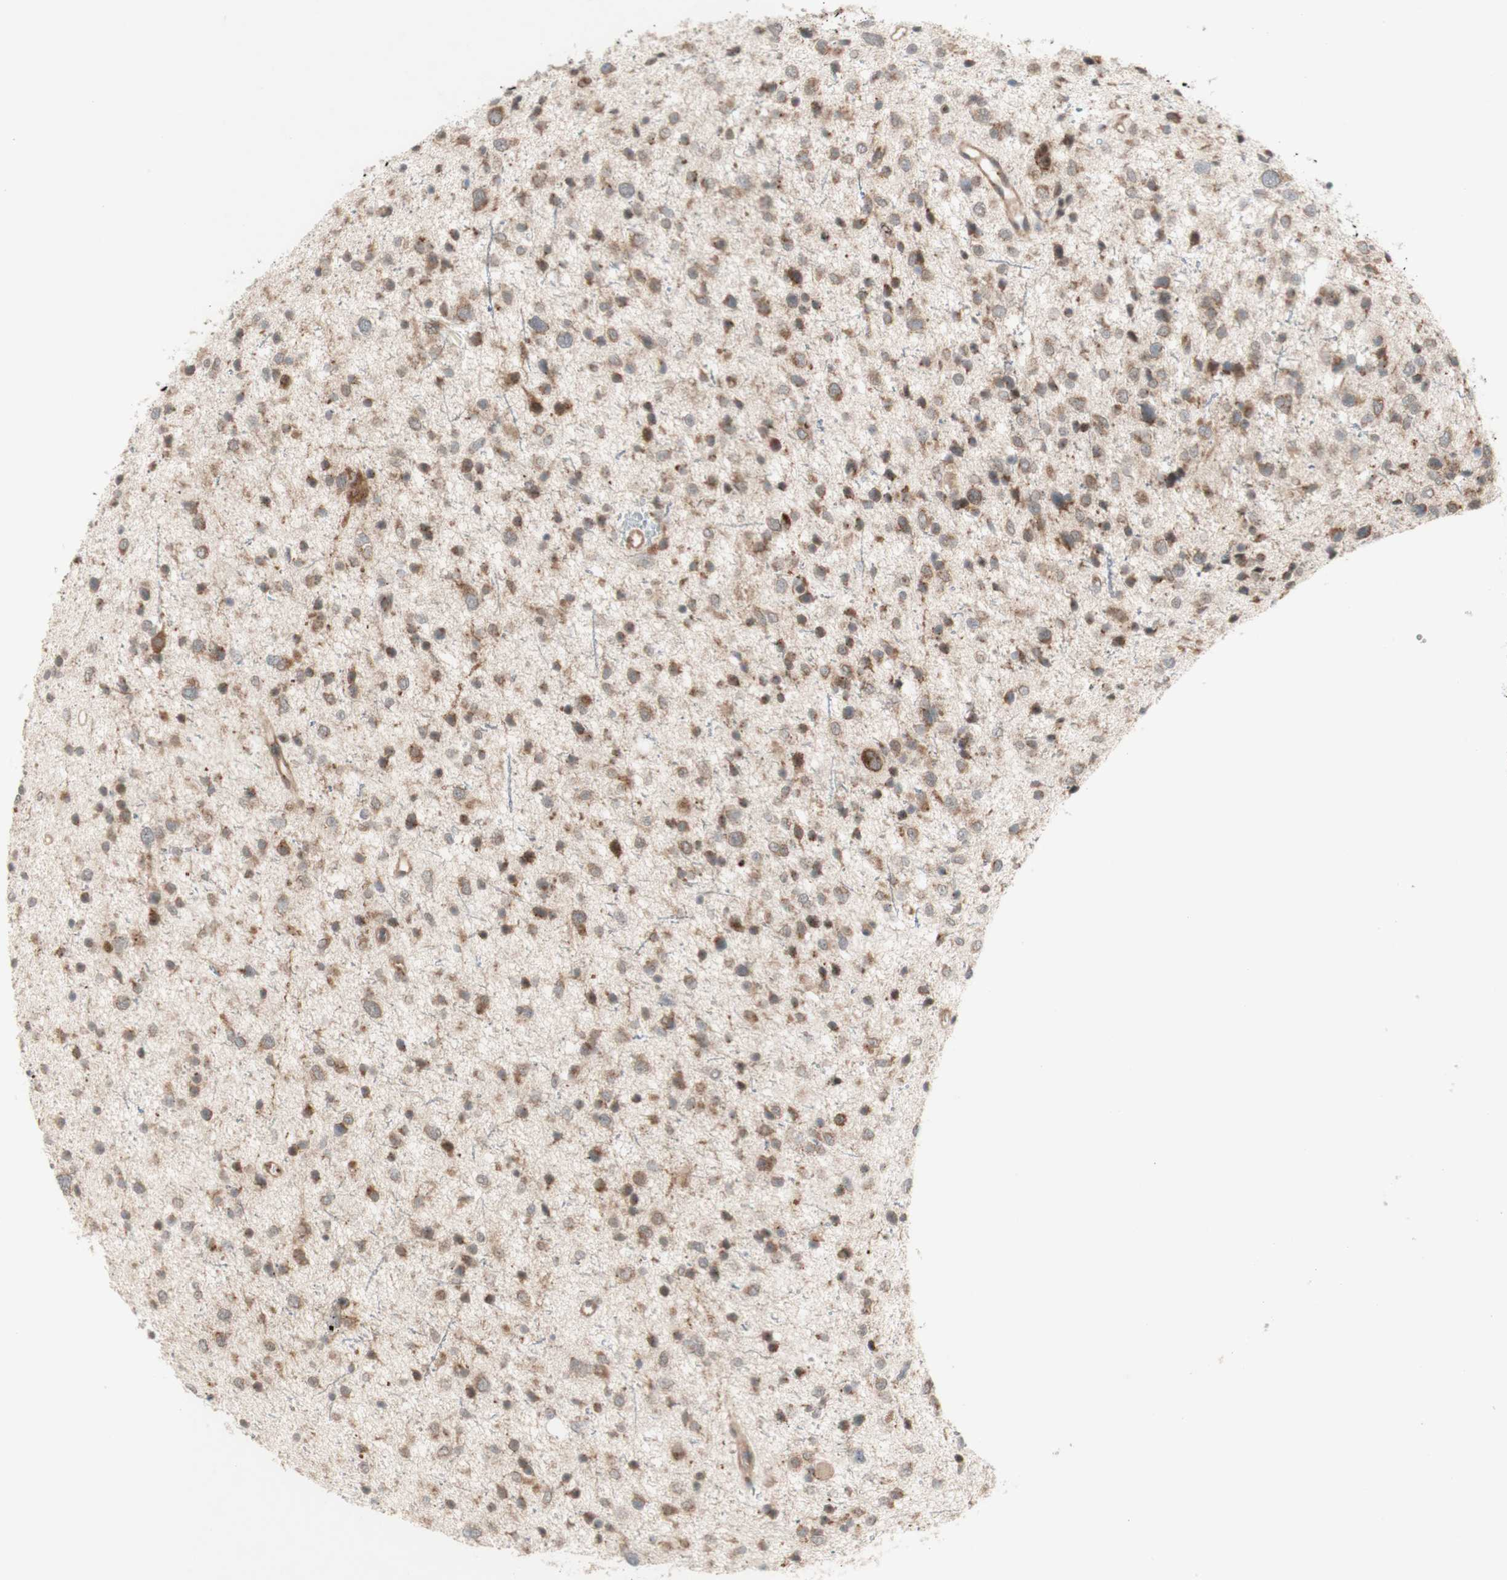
{"staining": {"intensity": "moderate", "quantity": ">75%", "location": "cytoplasmic/membranous"}, "tissue": "glioma", "cell_type": "Tumor cells", "image_type": "cancer", "snomed": [{"axis": "morphology", "description": "Glioma, malignant, Low grade"}, {"axis": "topography", "description": "Brain"}], "caption": "Malignant glioma (low-grade) was stained to show a protein in brown. There is medium levels of moderate cytoplasmic/membranous expression in about >75% of tumor cells. (DAB (3,3'-diaminobenzidine) IHC with brightfield microscopy, high magnification).", "gene": "CYLD", "patient": {"sex": "female", "age": 37}}